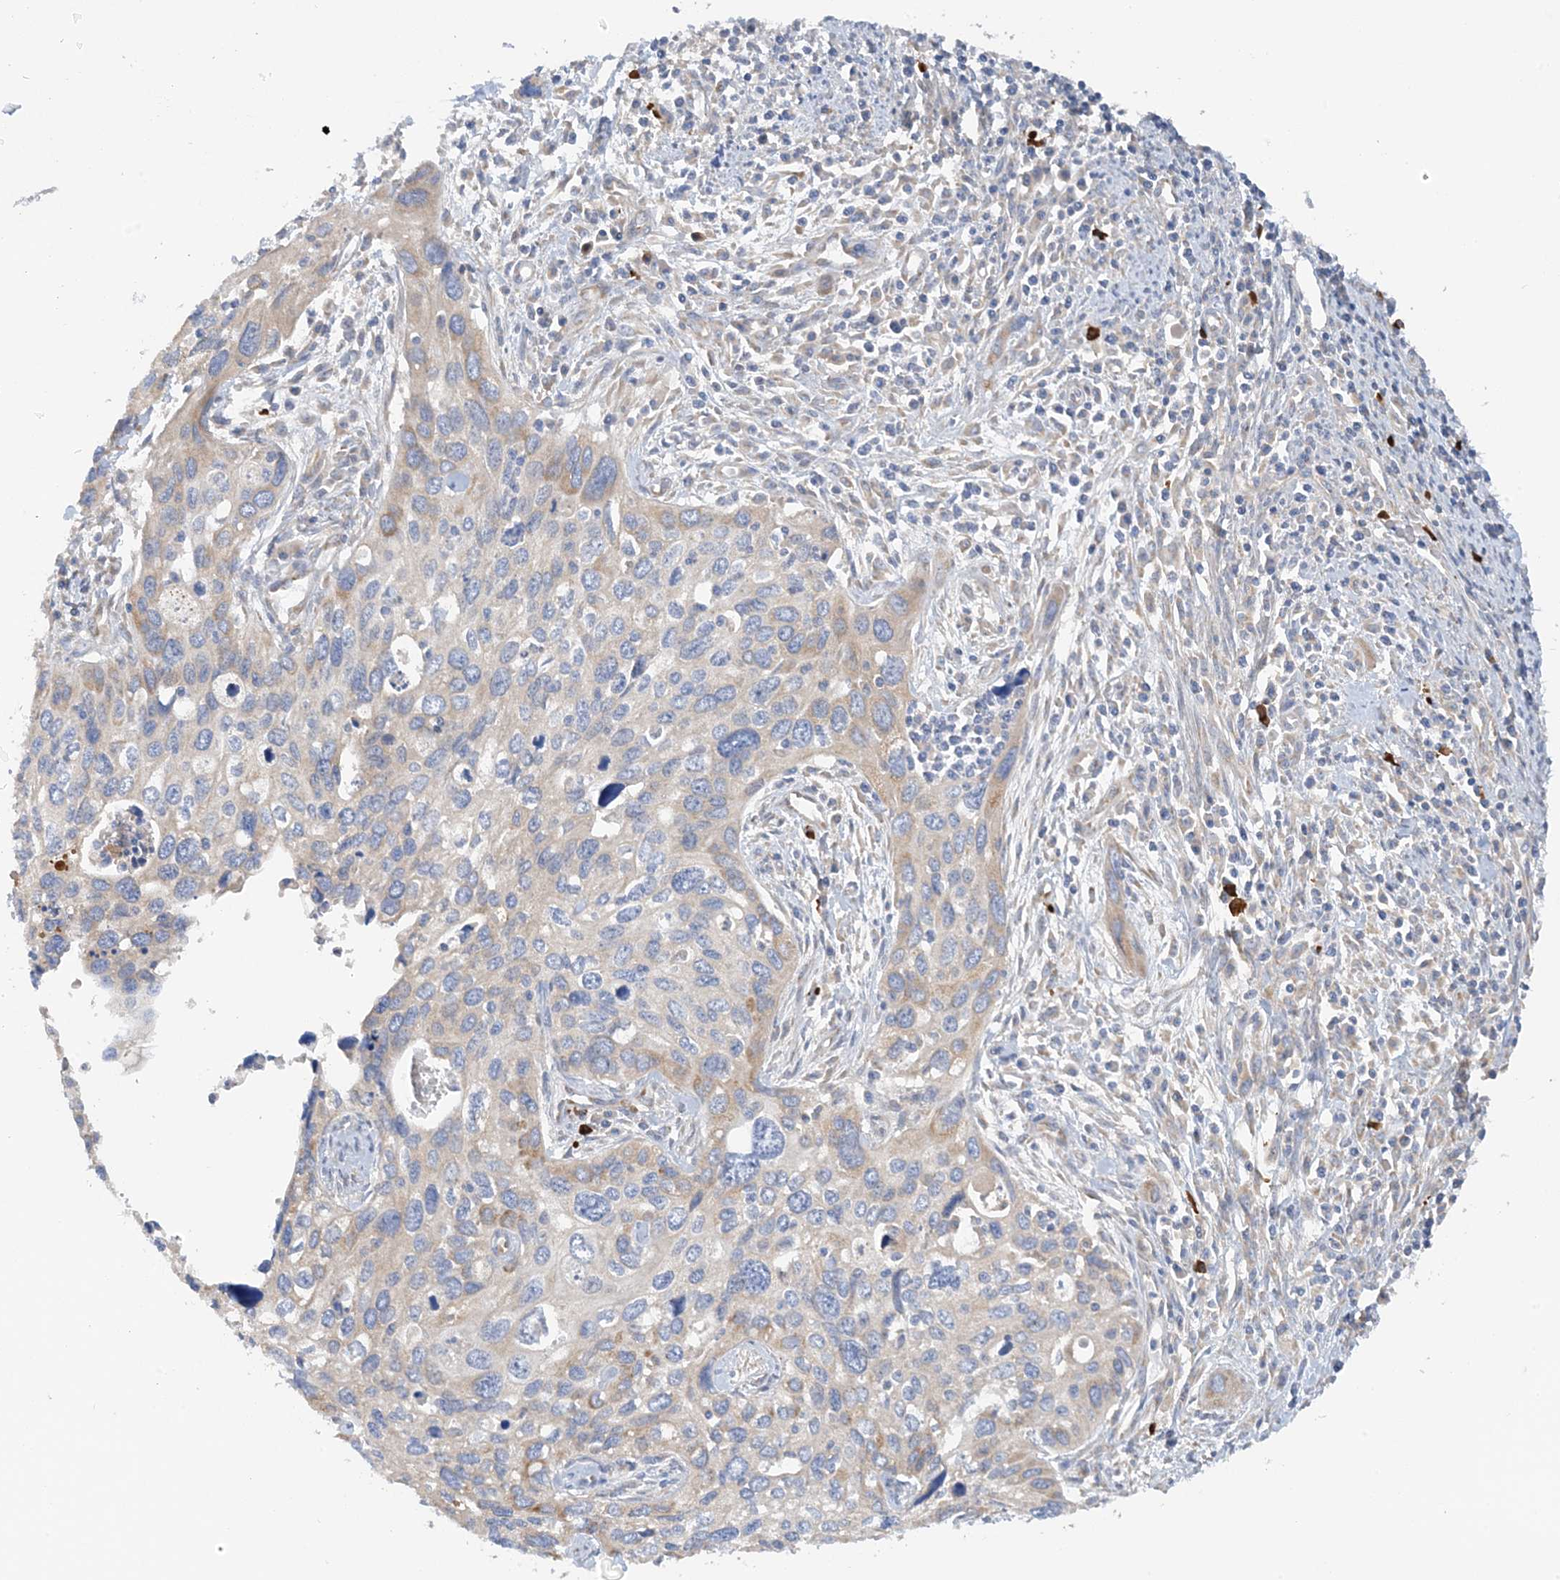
{"staining": {"intensity": "weak", "quantity": "<25%", "location": "cytoplasmic/membranous"}, "tissue": "cervical cancer", "cell_type": "Tumor cells", "image_type": "cancer", "snomed": [{"axis": "morphology", "description": "Squamous cell carcinoma, NOS"}, {"axis": "topography", "description": "Cervix"}], "caption": "An IHC histopathology image of cervical cancer is shown. There is no staining in tumor cells of cervical cancer. Brightfield microscopy of immunohistochemistry (IHC) stained with DAB (3,3'-diaminobenzidine) (brown) and hematoxylin (blue), captured at high magnification.", "gene": "SLC5A11", "patient": {"sex": "female", "age": 55}}